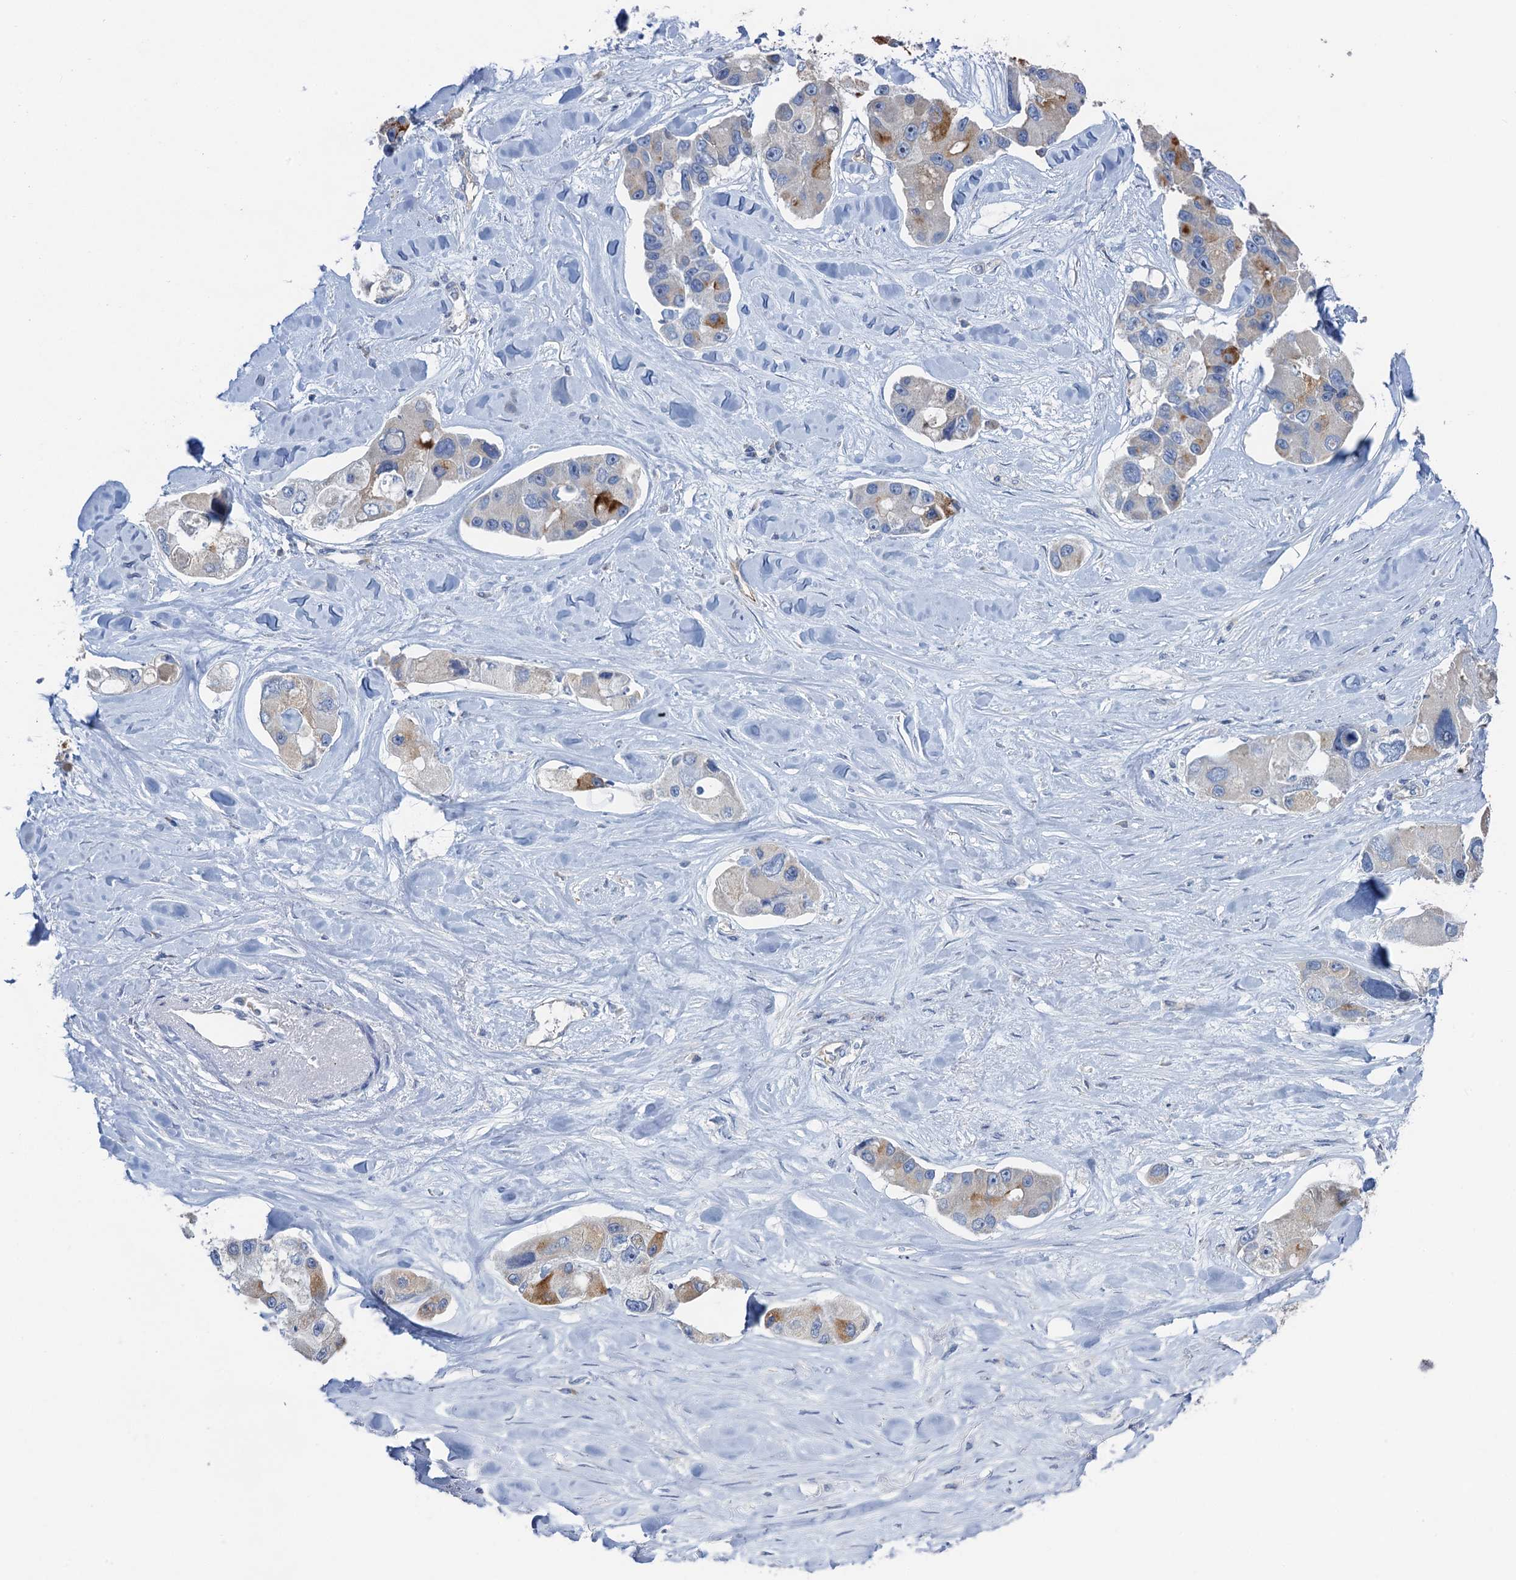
{"staining": {"intensity": "moderate", "quantity": "<25%", "location": "cytoplasmic/membranous"}, "tissue": "lung cancer", "cell_type": "Tumor cells", "image_type": "cancer", "snomed": [{"axis": "morphology", "description": "Adenocarcinoma, NOS"}, {"axis": "topography", "description": "Lung"}], "caption": "Lung cancer was stained to show a protein in brown. There is low levels of moderate cytoplasmic/membranous positivity in about <25% of tumor cells.", "gene": "PLLP", "patient": {"sex": "female", "age": 54}}